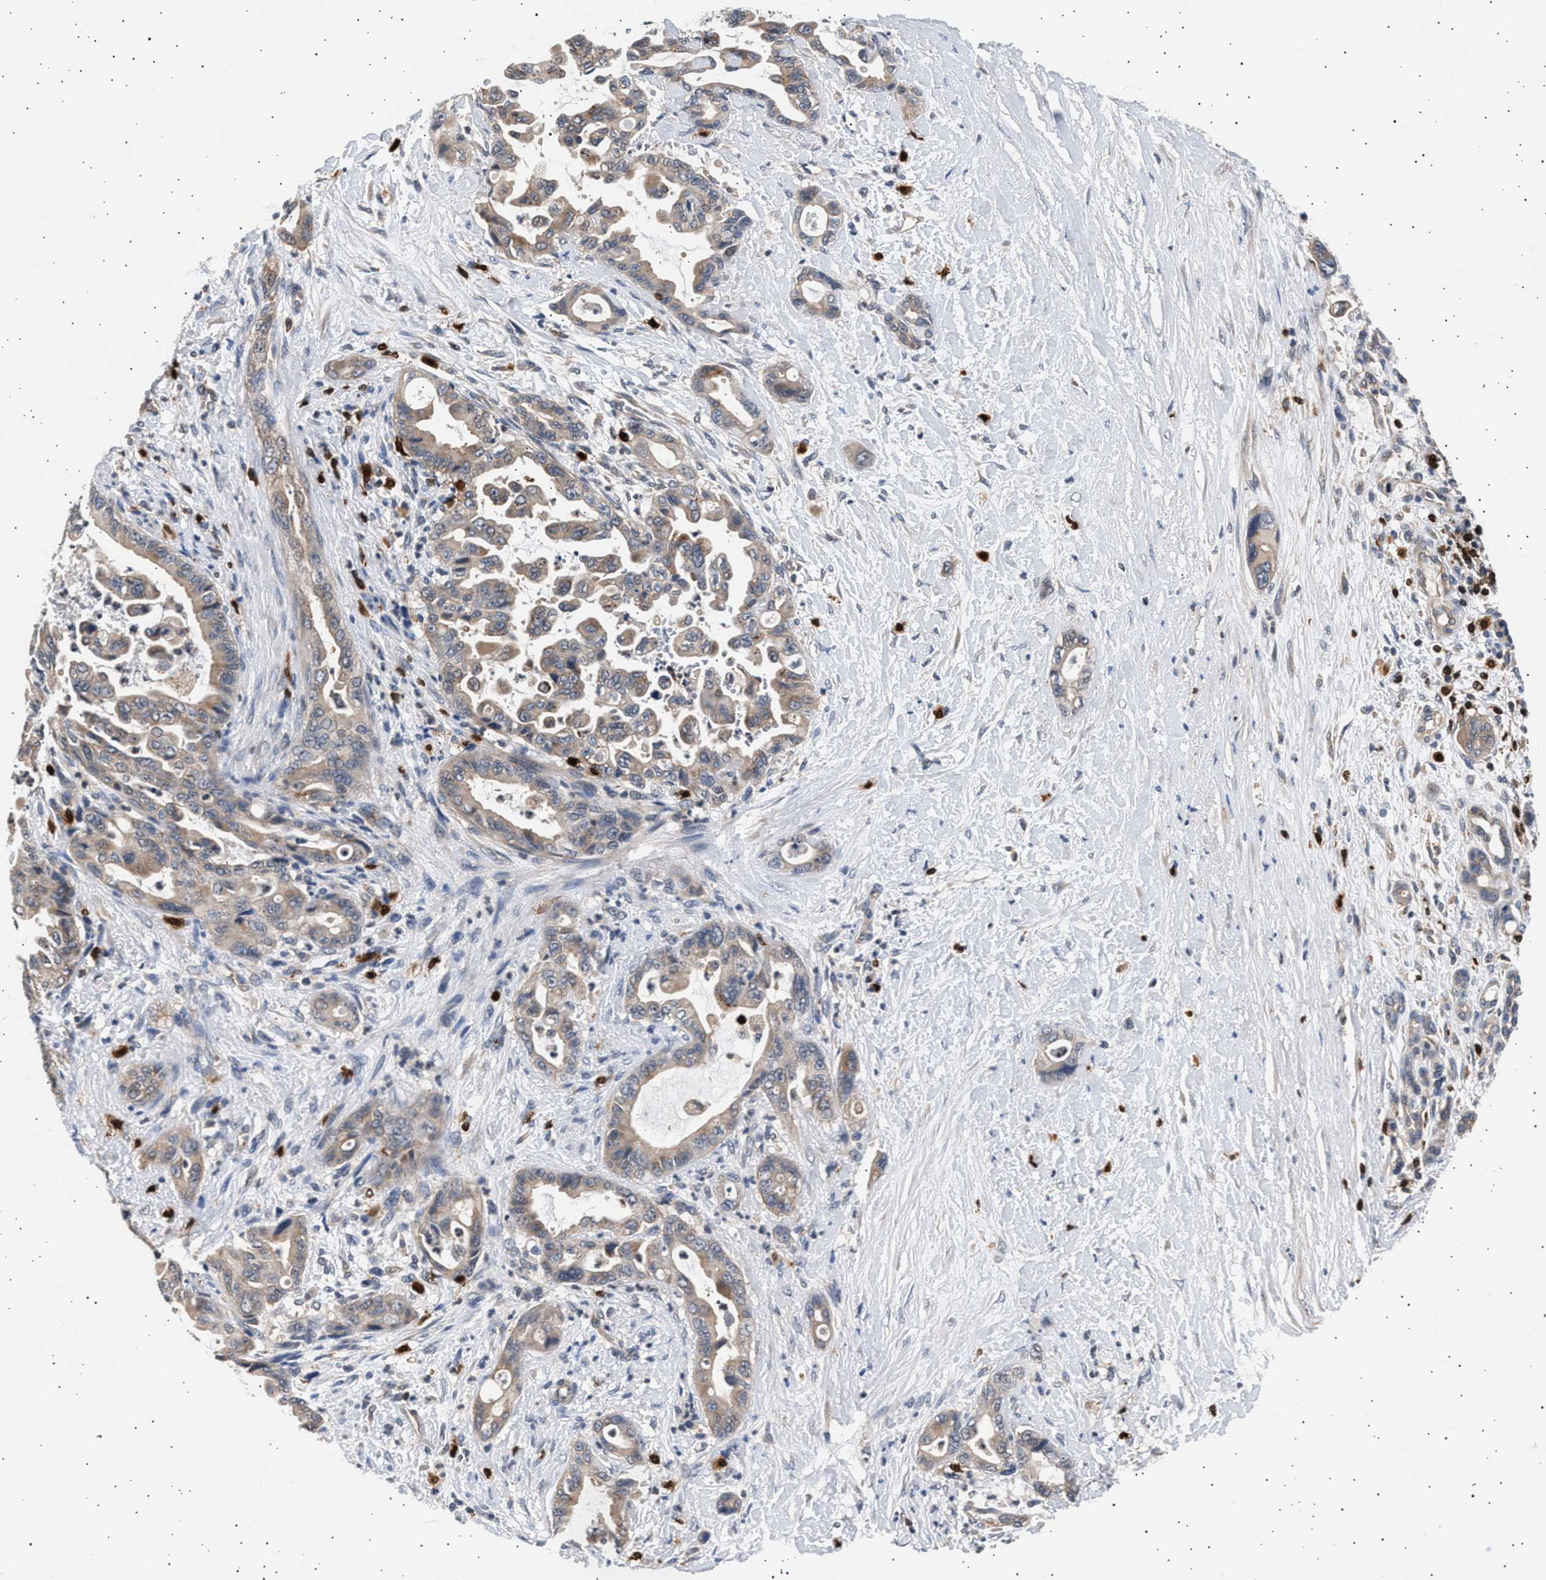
{"staining": {"intensity": "weak", "quantity": ">75%", "location": "cytoplasmic/membranous"}, "tissue": "pancreatic cancer", "cell_type": "Tumor cells", "image_type": "cancer", "snomed": [{"axis": "morphology", "description": "Adenocarcinoma, NOS"}, {"axis": "topography", "description": "Pancreas"}], "caption": "DAB immunohistochemical staining of human pancreatic adenocarcinoma shows weak cytoplasmic/membranous protein staining in approximately >75% of tumor cells. (brown staining indicates protein expression, while blue staining denotes nuclei).", "gene": "GRAP2", "patient": {"sex": "male", "age": 70}}